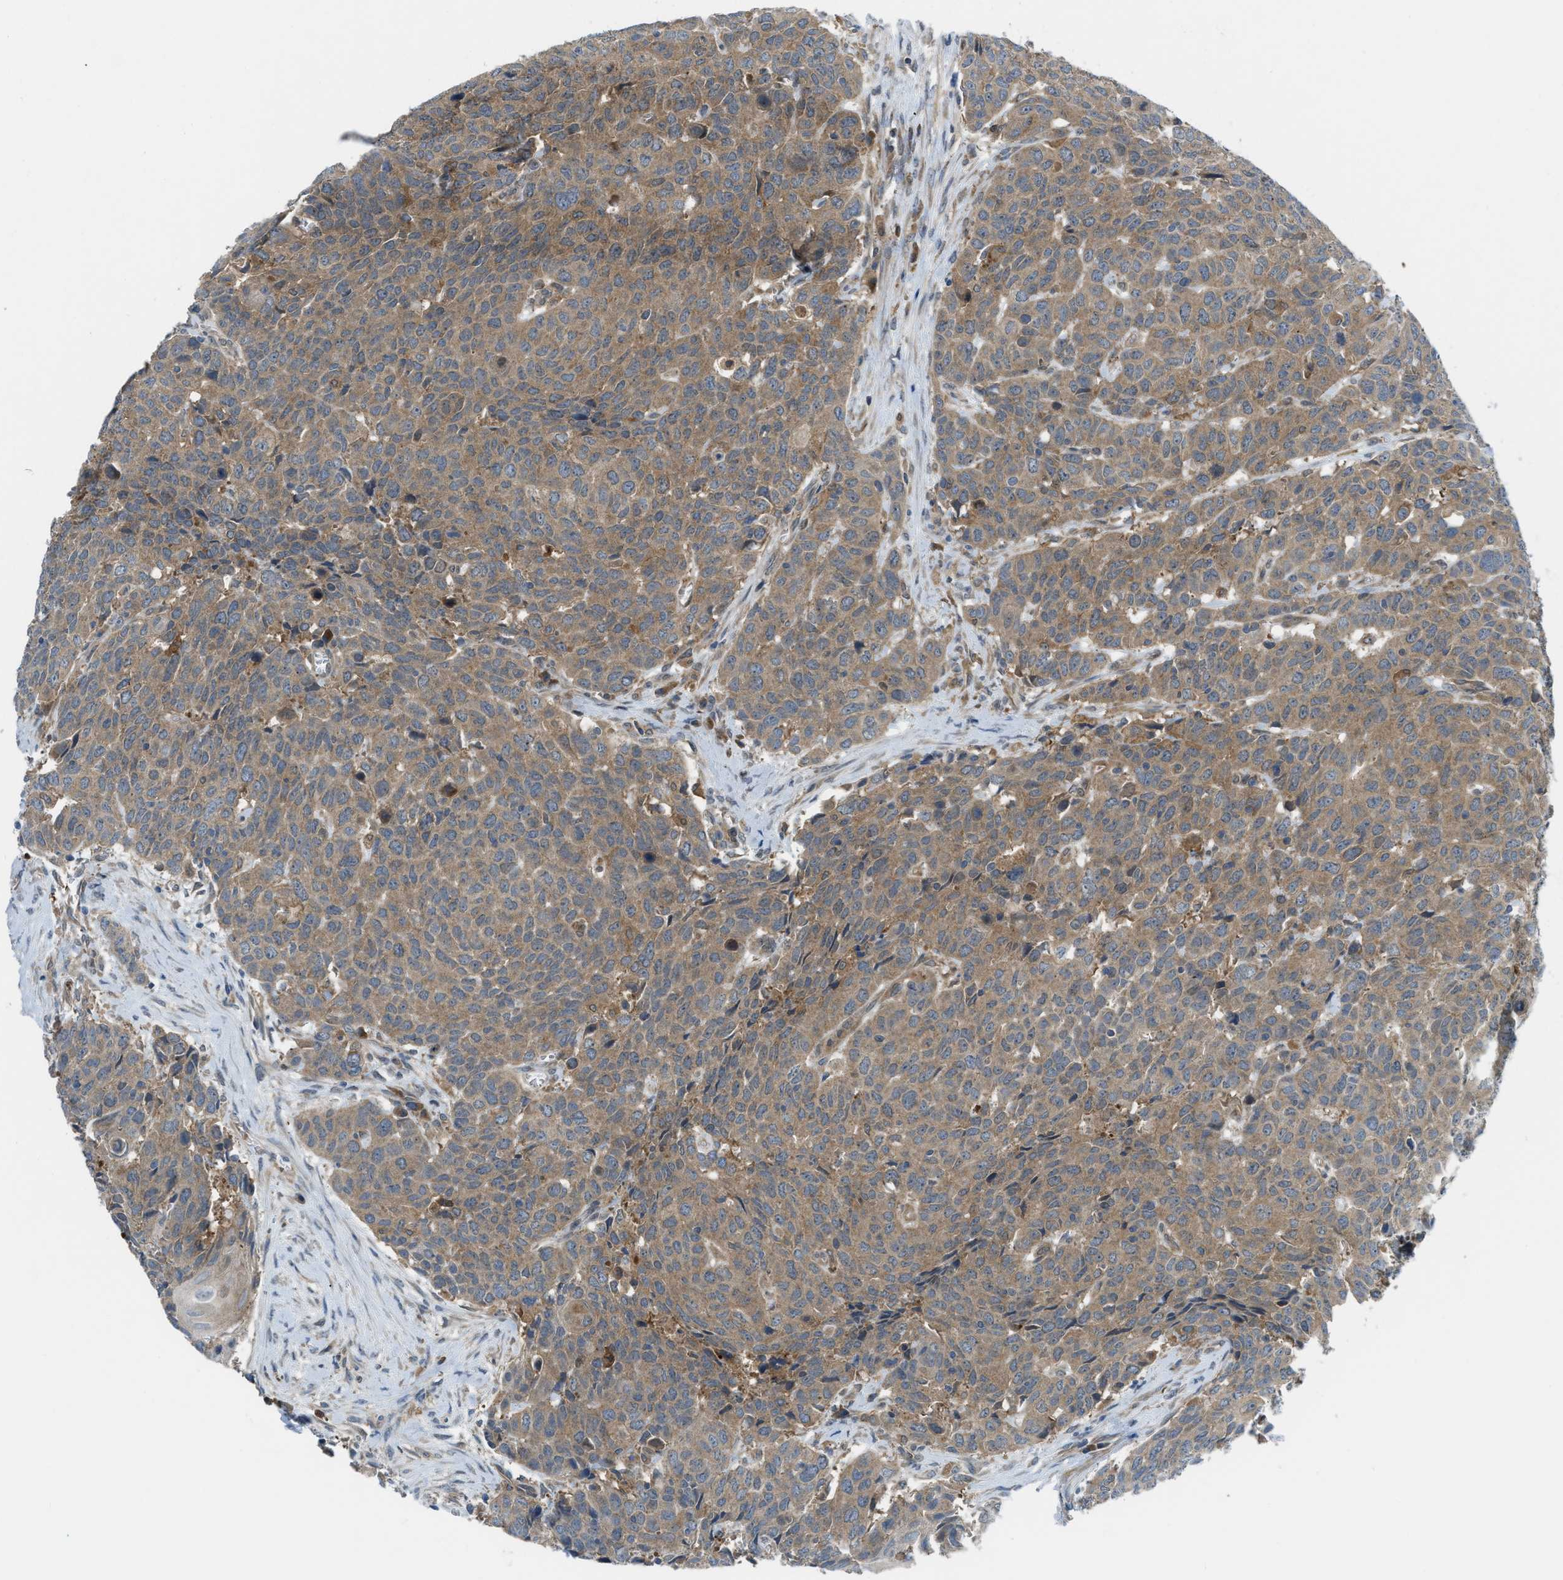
{"staining": {"intensity": "moderate", "quantity": ">75%", "location": "cytoplasmic/membranous"}, "tissue": "head and neck cancer", "cell_type": "Tumor cells", "image_type": "cancer", "snomed": [{"axis": "morphology", "description": "Squamous cell carcinoma, NOS"}, {"axis": "topography", "description": "Head-Neck"}], "caption": "Head and neck cancer stained with IHC demonstrates moderate cytoplasmic/membranous positivity in about >75% of tumor cells. Using DAB (brown) and hematoxylin (blue) stains, captured at high magnification using brightfield microscopy.", "gene": "BAZ2B", "patient": {"sex": "male", "age": 66}}